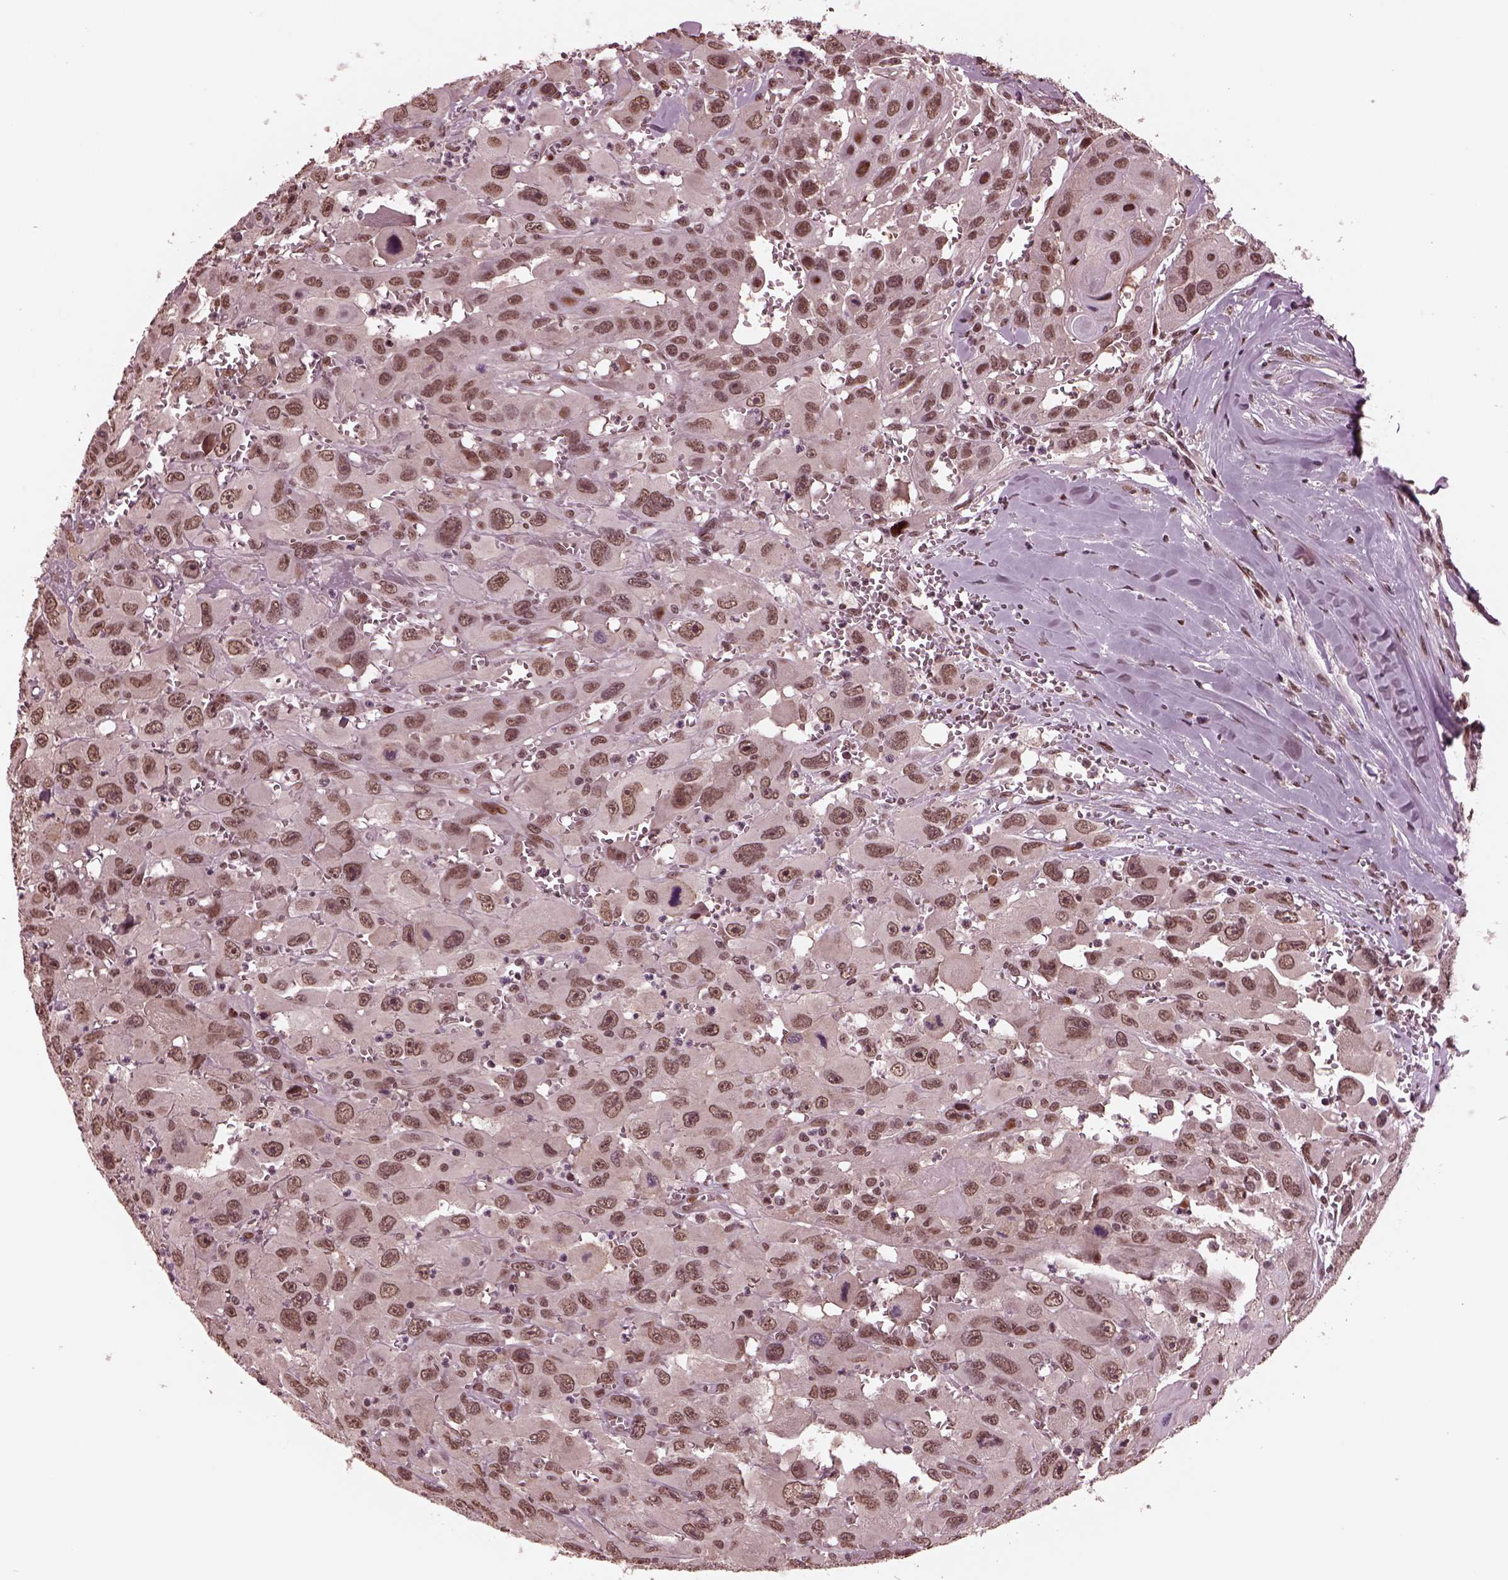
{"staining": {"intensity": "moderate", "quantity": ">75%", "location": "nuclear"}, "tissue": "head and neck cancer", "cell_type": "Tumor cells", "image_type": "cancer", "snomed": [{"axis": "morphology", "description": "Squamous cell carcinoma, NOS"}, {"axis": "morphology", "description": "Squamous cell carcinoma, metastatic, NOS"}, {"axis": "topography", "description": "Oral tissue"}, {"axis": "topography", "description": "Head-Neck"}], "caption": "A medium amount of moderate nuclear positivity is seen in about >75% of tumor cells in head and neck cancer tissue.", "gene": "NAP1L5", "patient": {"sex": "female", "age": 85}}